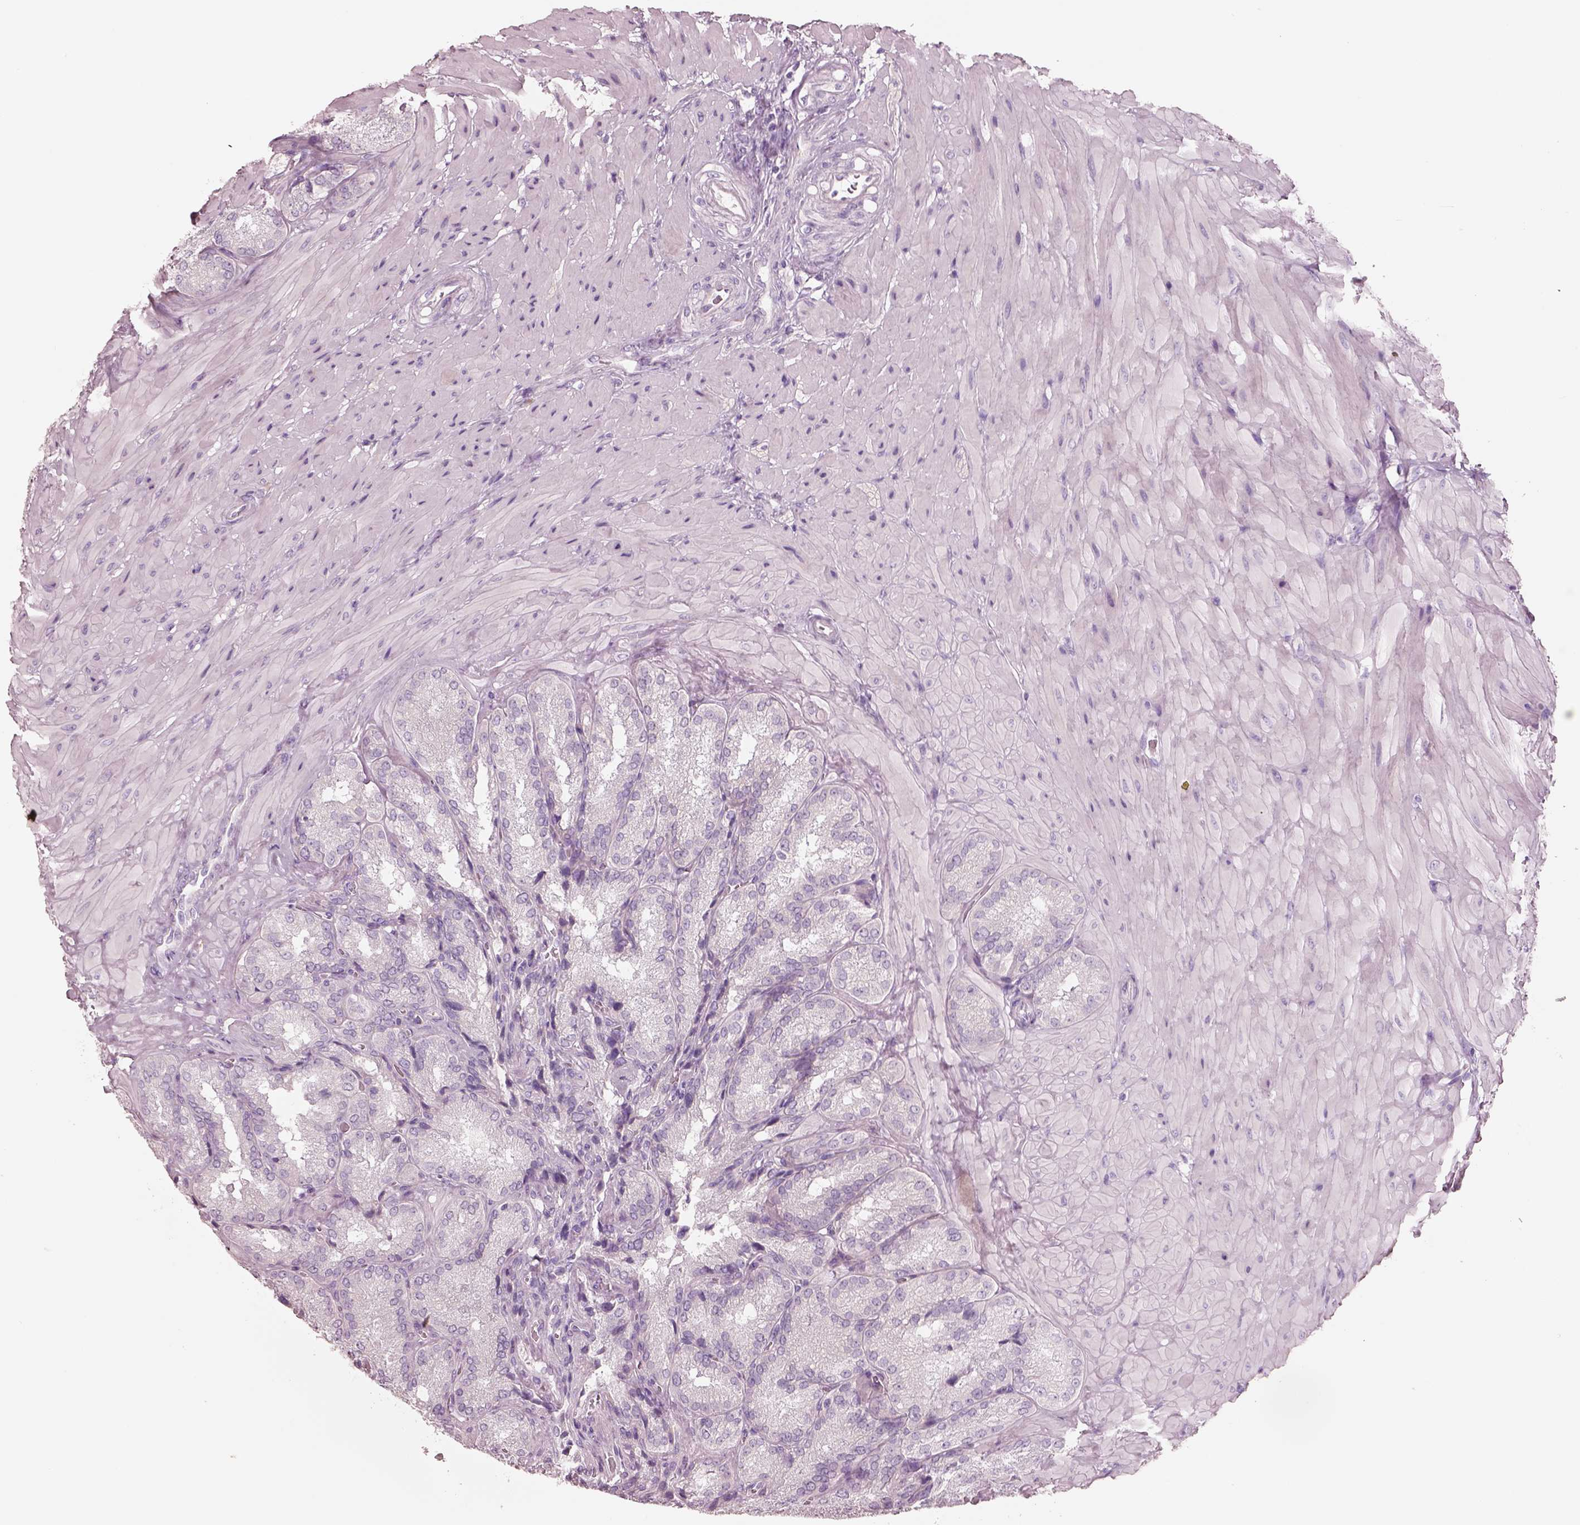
{"staining": {"intensity": "negative", "quantity": "none", "location": "none"}, "tissue": "seminal vesicle", "cell_type": "Glandular cells", "image_type": "normal", "snomed": [{"axis": "morphology", "description": "Normal tissue, NOS"}, {"axis": "topography", "description": "Seminal veicle"}], "caption": "IHC of benign human seminal vesicle exhibits no expression in glandular cells.", "gene": "PNOC", "patient": {"sex": "male", "age": 37}}